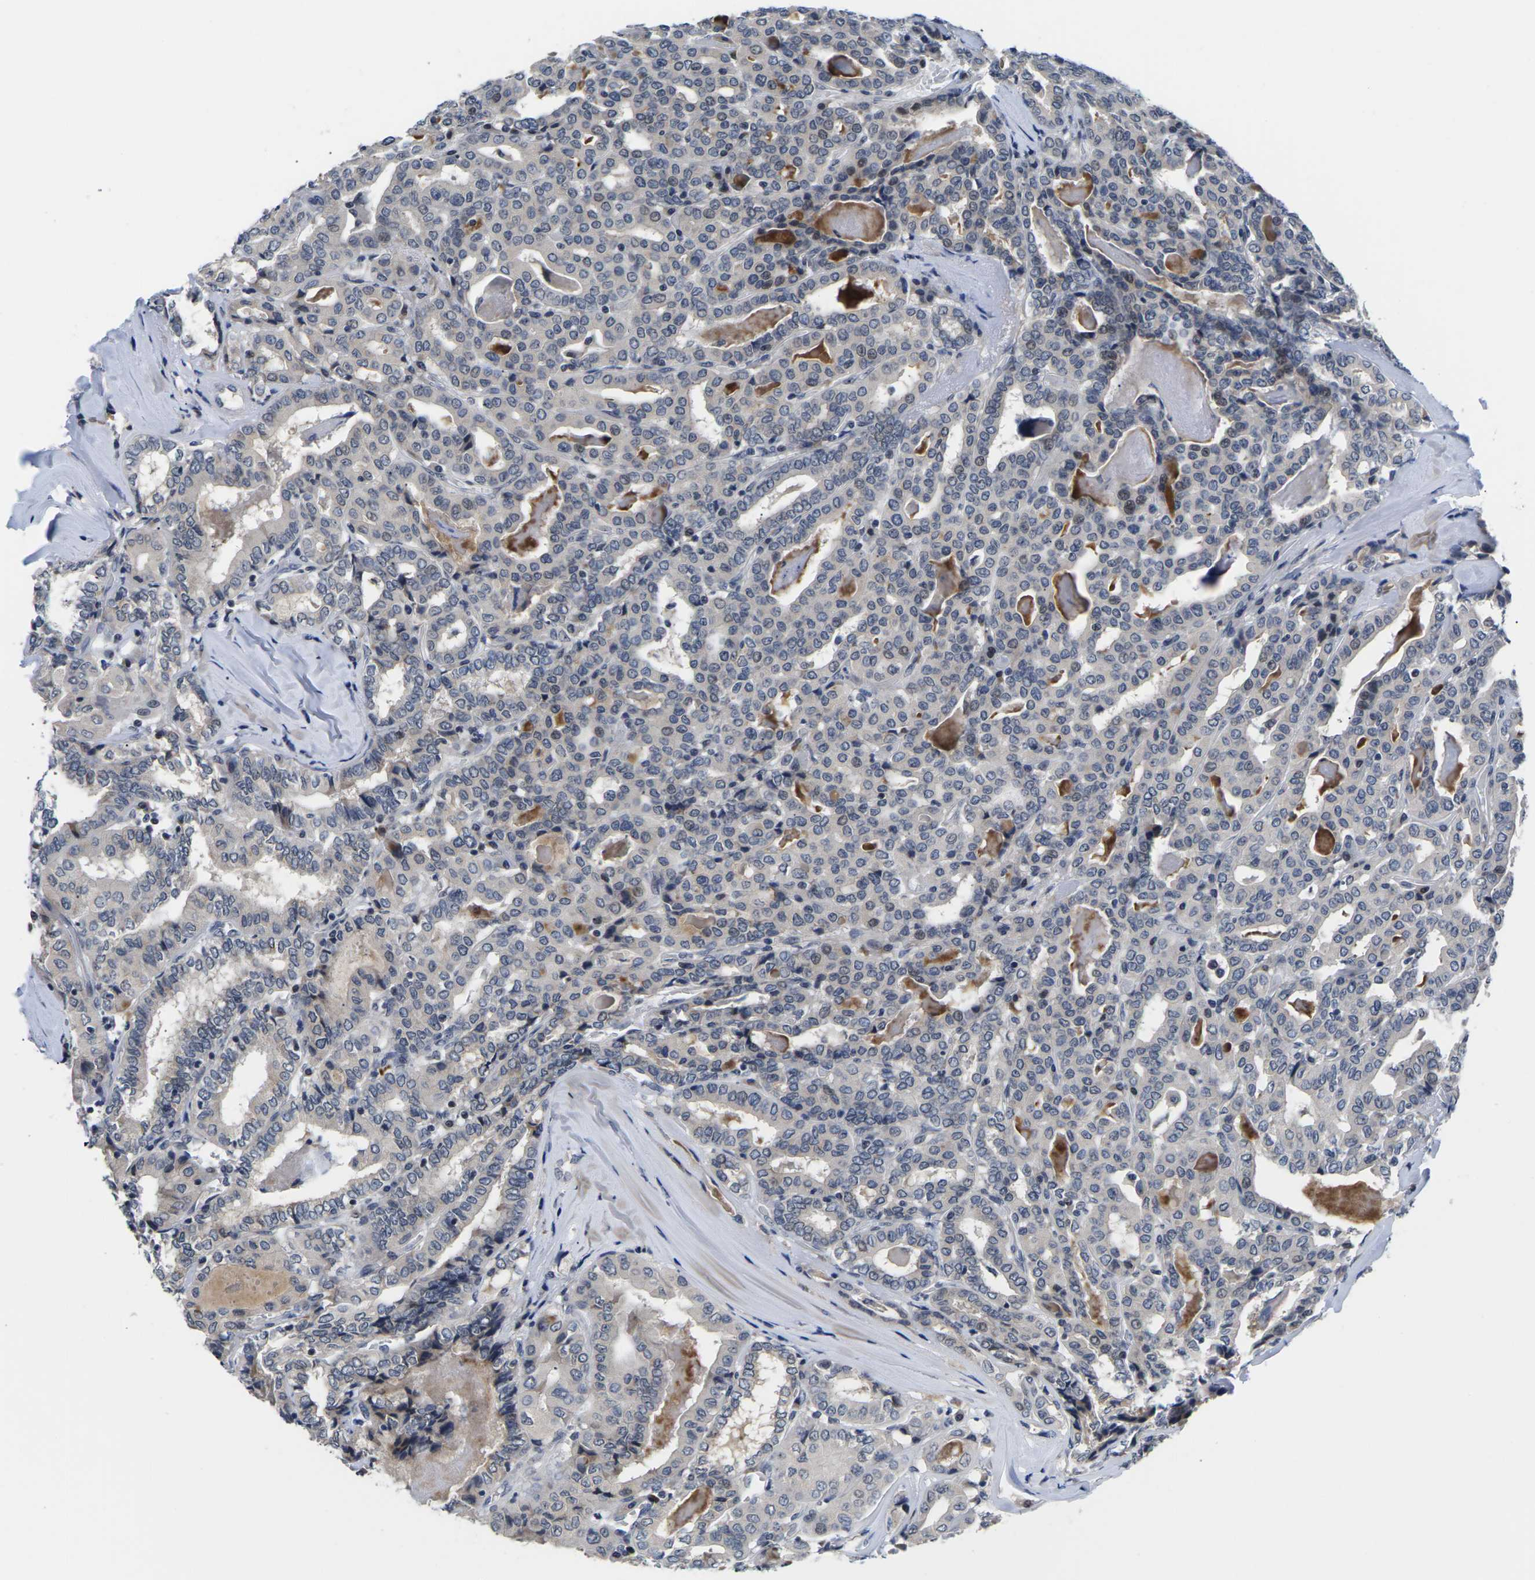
{"staining": {"intensity": "weak", "quantity": "<25%", "location": "nuclear"}, "tissue": "thyroid cancer", "cell_type": "Tumor cells", "image_type": "cancer", "snomed": [{"axis": "morphology", "description": "Papillary adenocarcinoma, NOS"}, {"axis": "topography", "description": "Thyroid gland"}], "caption": "Immunohistochemical staining of human papillary adenocarcinoma (thyroid) reveals no significant expression in tumor cells. (DAB IHC with hematoxylin counter stain).", "gene": "ST6GAL2", "patient": {"sex": "female", "age": 42}}